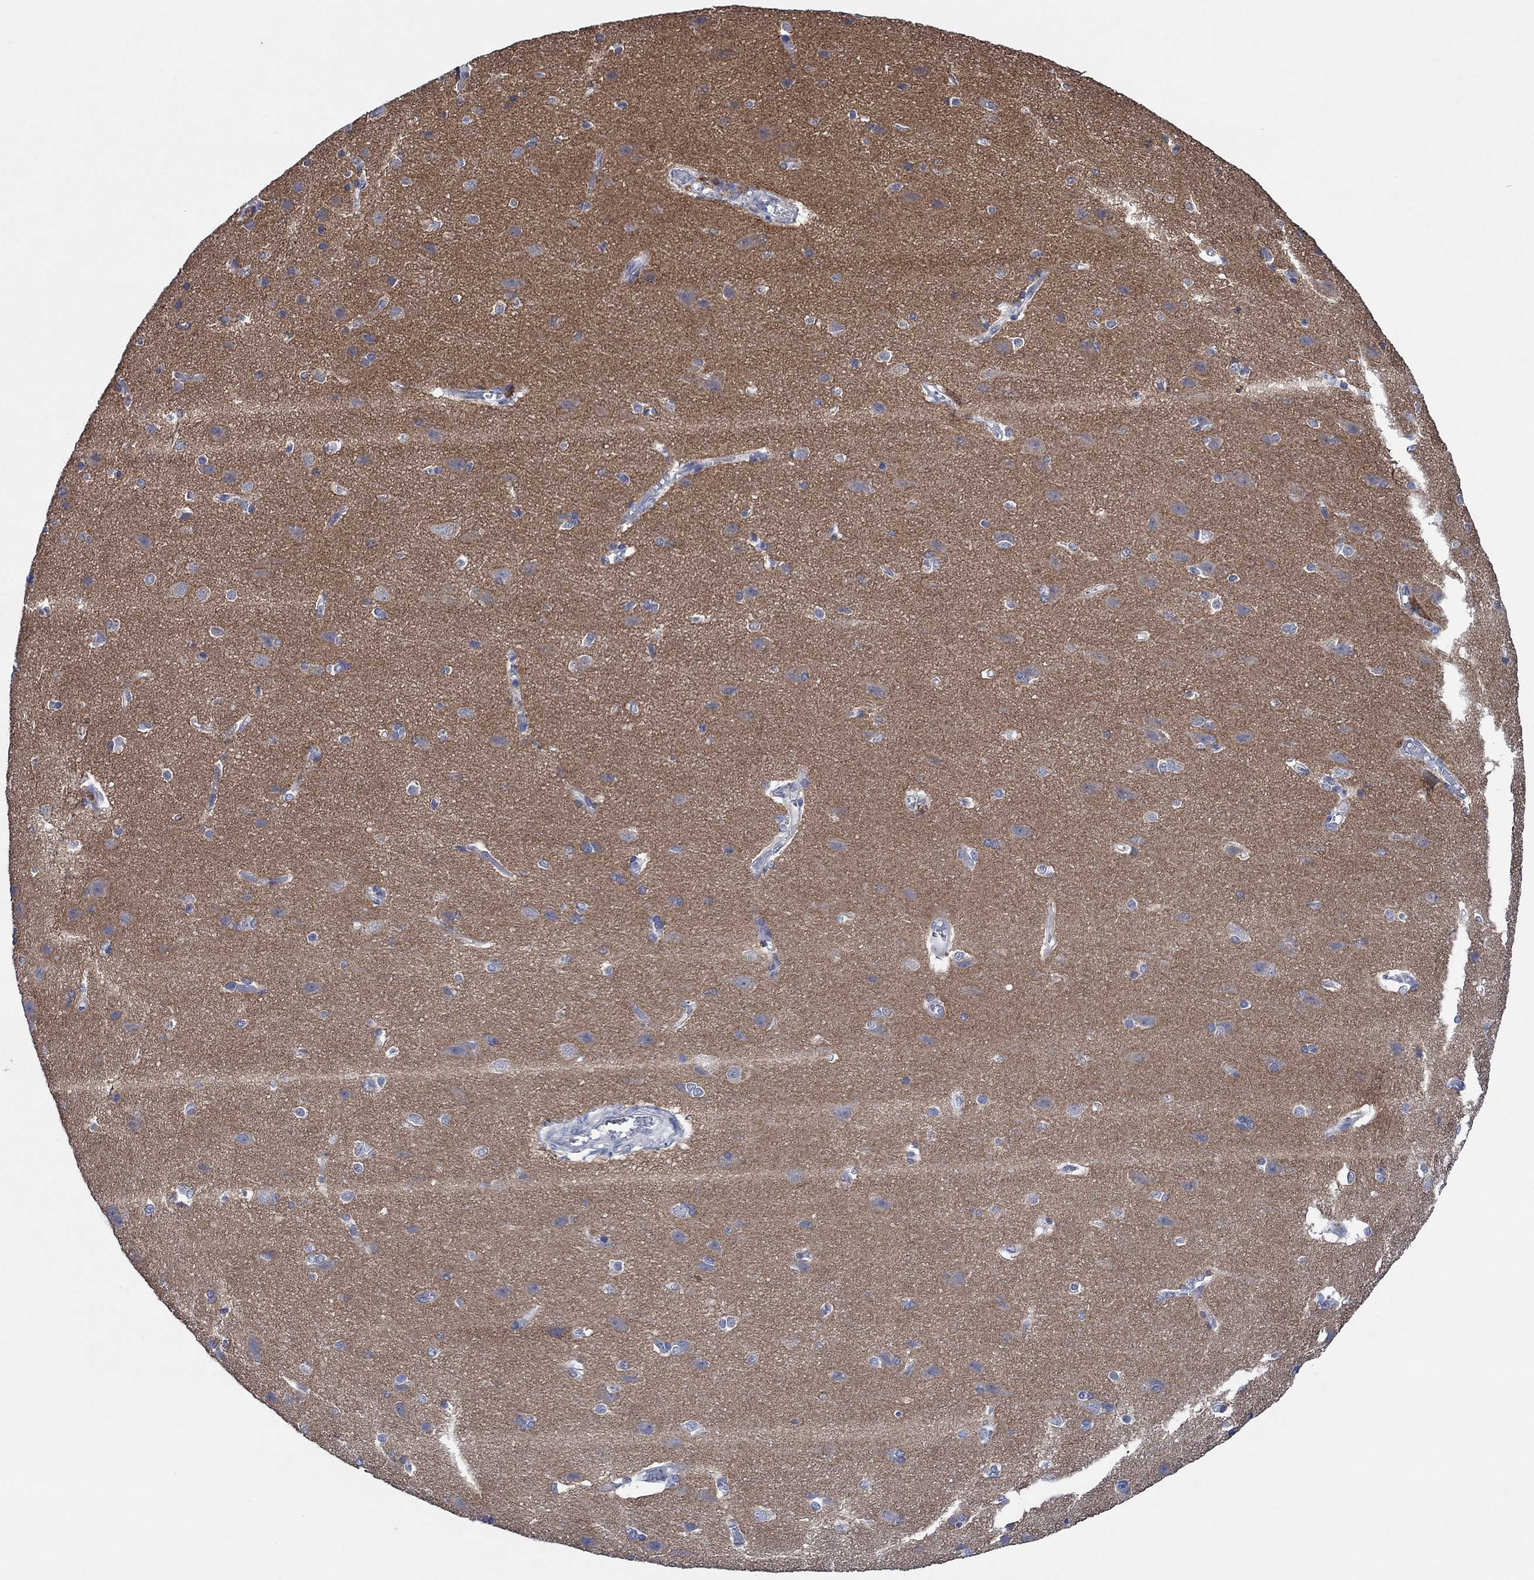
{"staining": {"intensity": "negative", "quantity": "none", "location": "none"}, "tissue": "cerebral cortex", "cell_type": "Endothelial cells", "image_type": "normal", "snomed": [{"axis": "morphology", "description": "Normal tissue, NOS"}, {"axis": "topography", "description": "Cerebral cortex"}], "caption": "Endothelial cells show no significant expression in unremarkable cerebral cortex. (DAB (3,3'-diaminobenzidine) IHC visualized using brightfield microscopy, high magnification).", "gene": "PRRT3", "patient": {"sex": "male", "age": 37}}